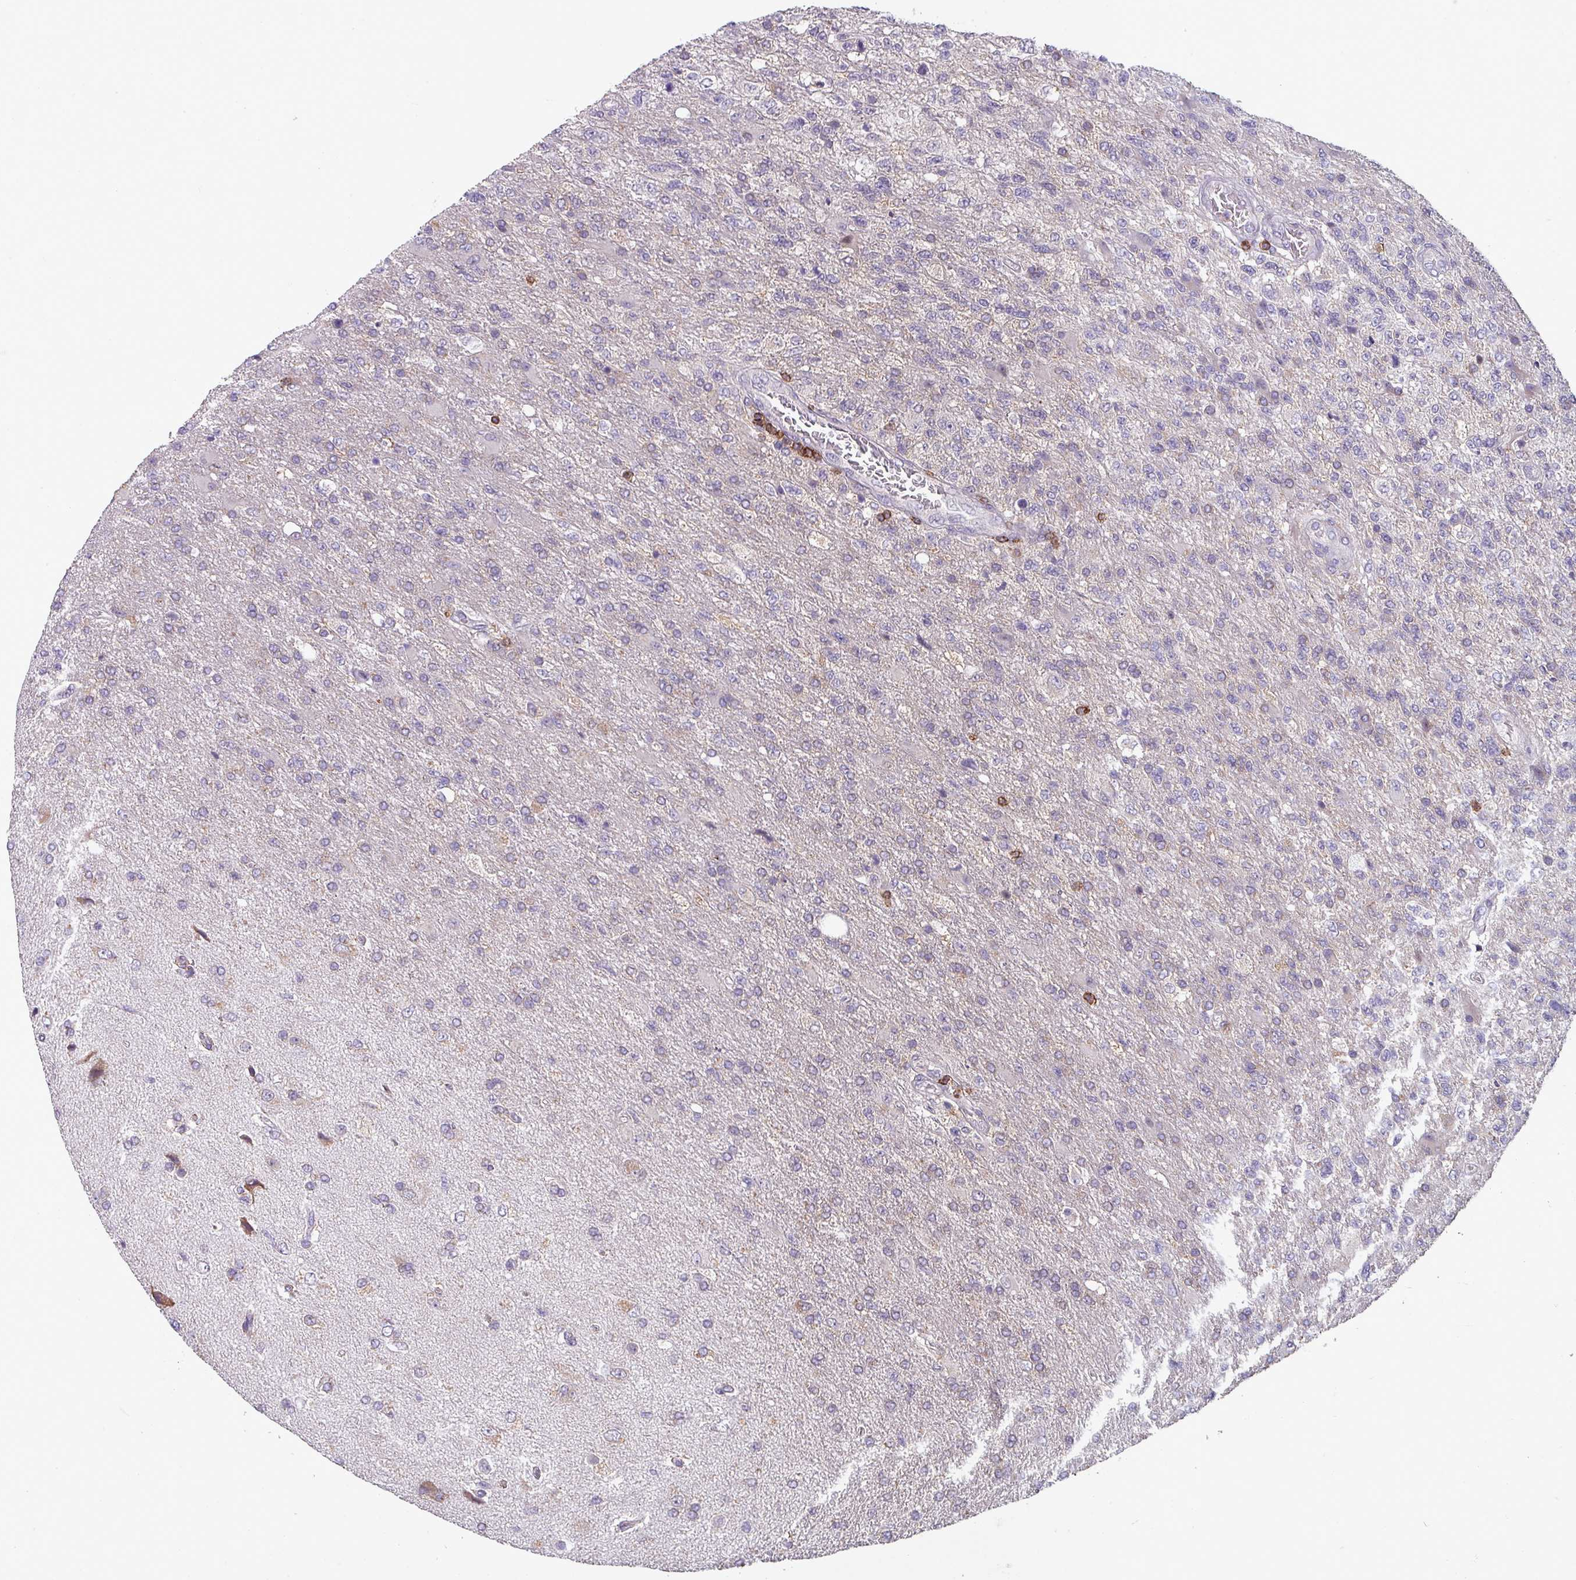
{"staining": {"intensity": "negative", "quantity": "none", "location": "none"}, "tissue": "glioma", "cell_type": "Tumor cells", "image_type": "cancer", "snomed": [{"axis": "morphology", "description": "Glioma, malignant, High grade"}, {"axis": "topography", "description": "Brain"}], "caption": "Glioma was stained to show a protein in brown. There is no significant staining in tumor cells.", "gene": "NEDD9", "patient": {"sex": "male", "age": 56}}